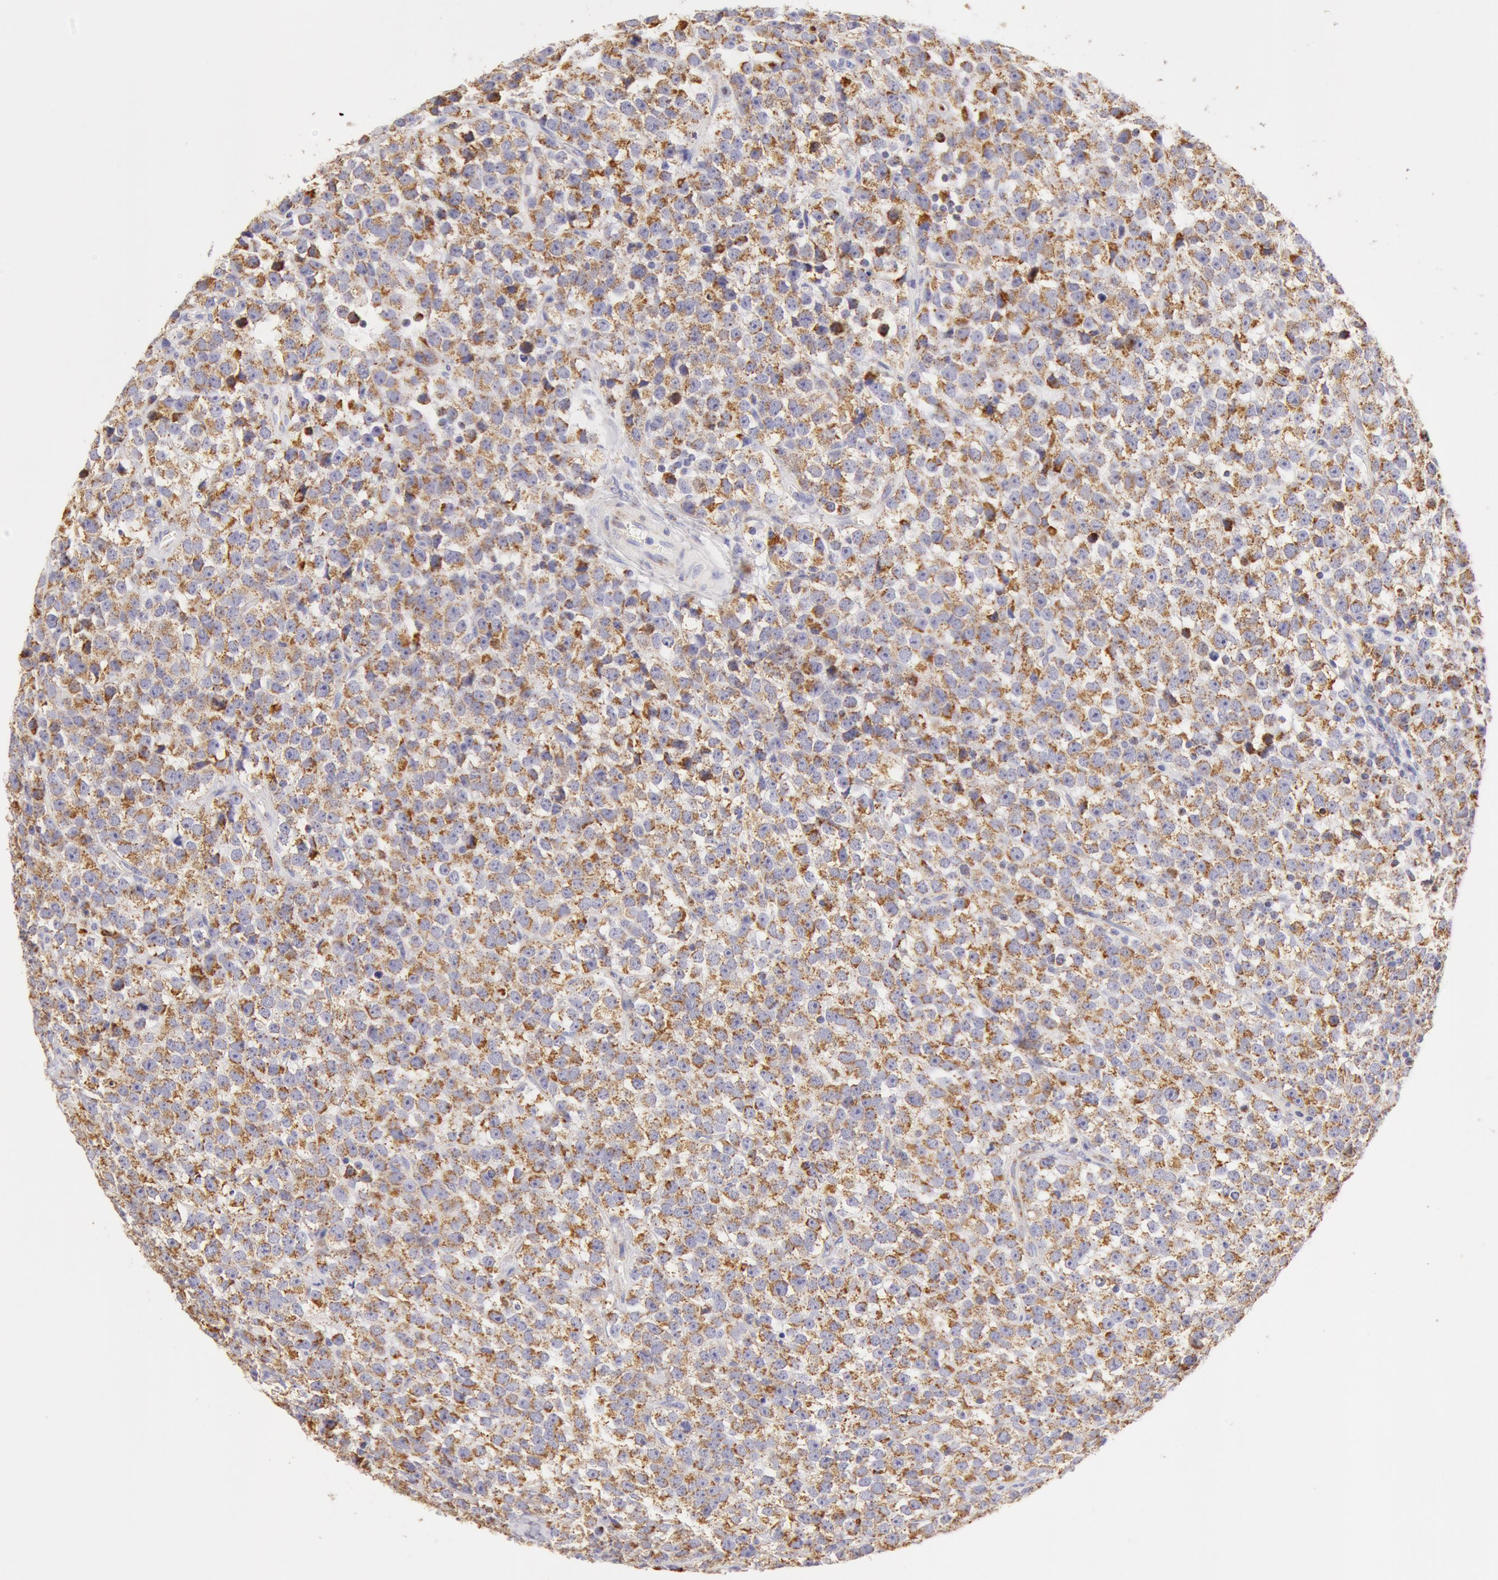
{"staining": {"intensity": "moderate", "quantity": ">75%", "location": "cytoplasmic/membranous"}, "tissue": "testis cancer", "cell_type": "Tumor cells", "image_type": "cancer", "snomed": [{"axis": "morphology", "description": "Seminoma, NOS"}, {"axis": "topography", "description": "Testis"}], "caption": "High-magnification brightfield microscopy of testis seminoma stained with DAB (3,3'-diaminobenzidine) (brown) and counterstained with hematoxylin (blue). tumor cells exhibit moderate cytoplasmic/membranous staining is seen in approximately>75% of cells. The staining was performed using DAB (3,3'-diaminobenzidine), with brown indicating positive protein expression. Nuclei are stained blue with hematoxylin.", "gene": "ATP5F1B", "patient": {"sex": "male", "age": 25}}